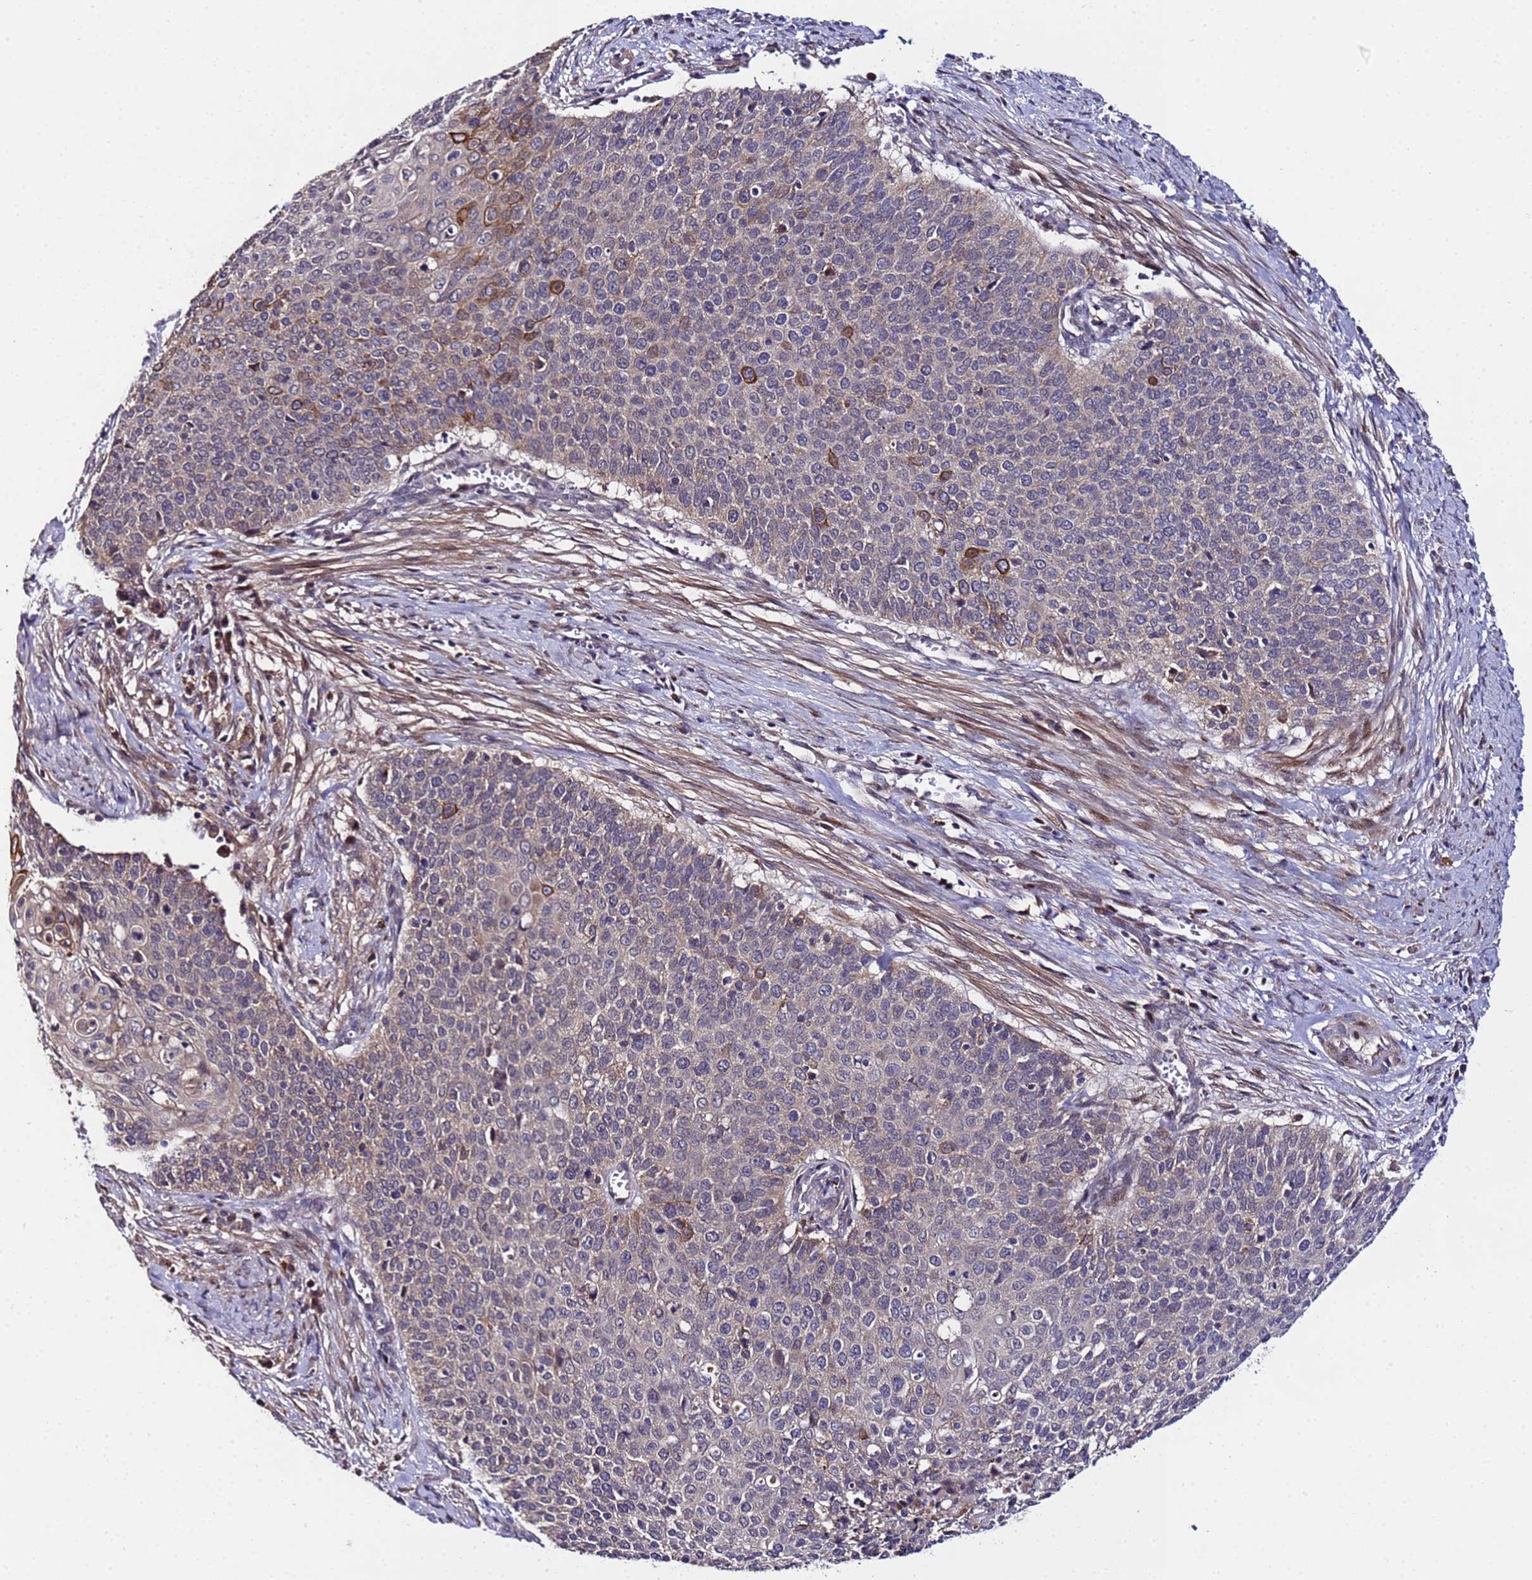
{"staining": {"intensity": "moderate", "quantity": "<25%", "location": "cytoplasmic/membranous"}, "tissue": "cervical cancer", "cell_type": "Tumor cells", "image_type": "cancer", "snomed": [{"axis": "morphology", "description": "Squamous cell carcinoma, NOS"}, {"axis": "topography", "description": "Cervix"}], "caption": "The image shows staining of cervical squamous cell carcinoma, revealing moderate cytoplasmic/membranous protein positivity (brown color) within tumor cells. Nuclei are stained in blue.", "gene": "PLXDC2", "patient": {"sex": "female", "age": 39}}